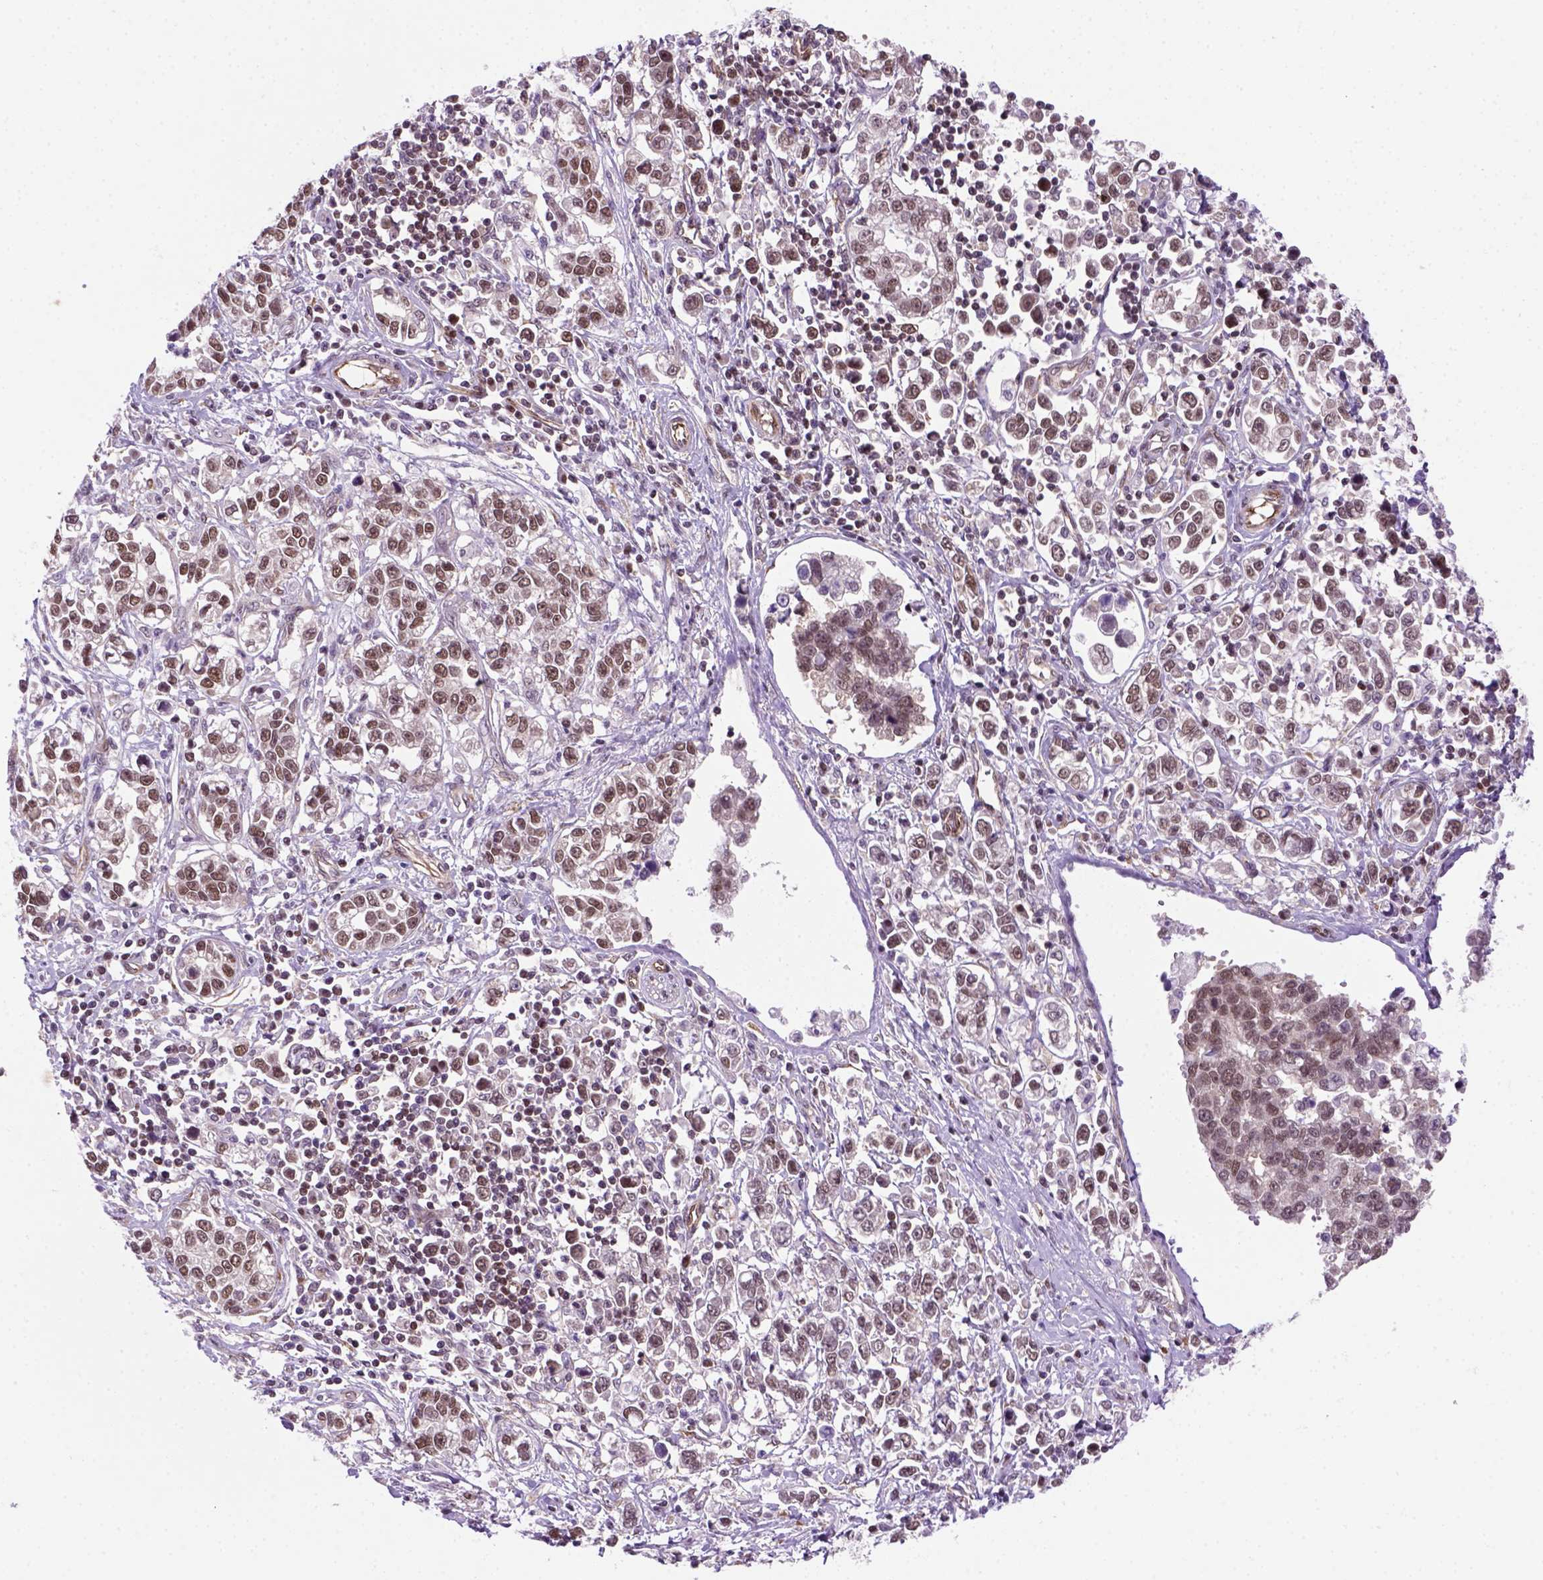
{"staining": {"intensity": "weak", "quantity": "25%-75%", "location": "nuclear"}, "tissue": "stomach cancer", "cell_type": "Tumor cells", "image_type": "cancer", "snomed": [{"axis": "morphology", "description": "Adenocarcinoma, NOS"}, {"axis": "topography", "description": "Stomach"}], "caption": "Adenocarcinoma (stomach) stained with a brown dye exhibits weak nuclear positive expression in approximately 25%-75% of tumor cells.", "gene": "MGMT", "patient": {"sex": "male", "age": 93}}